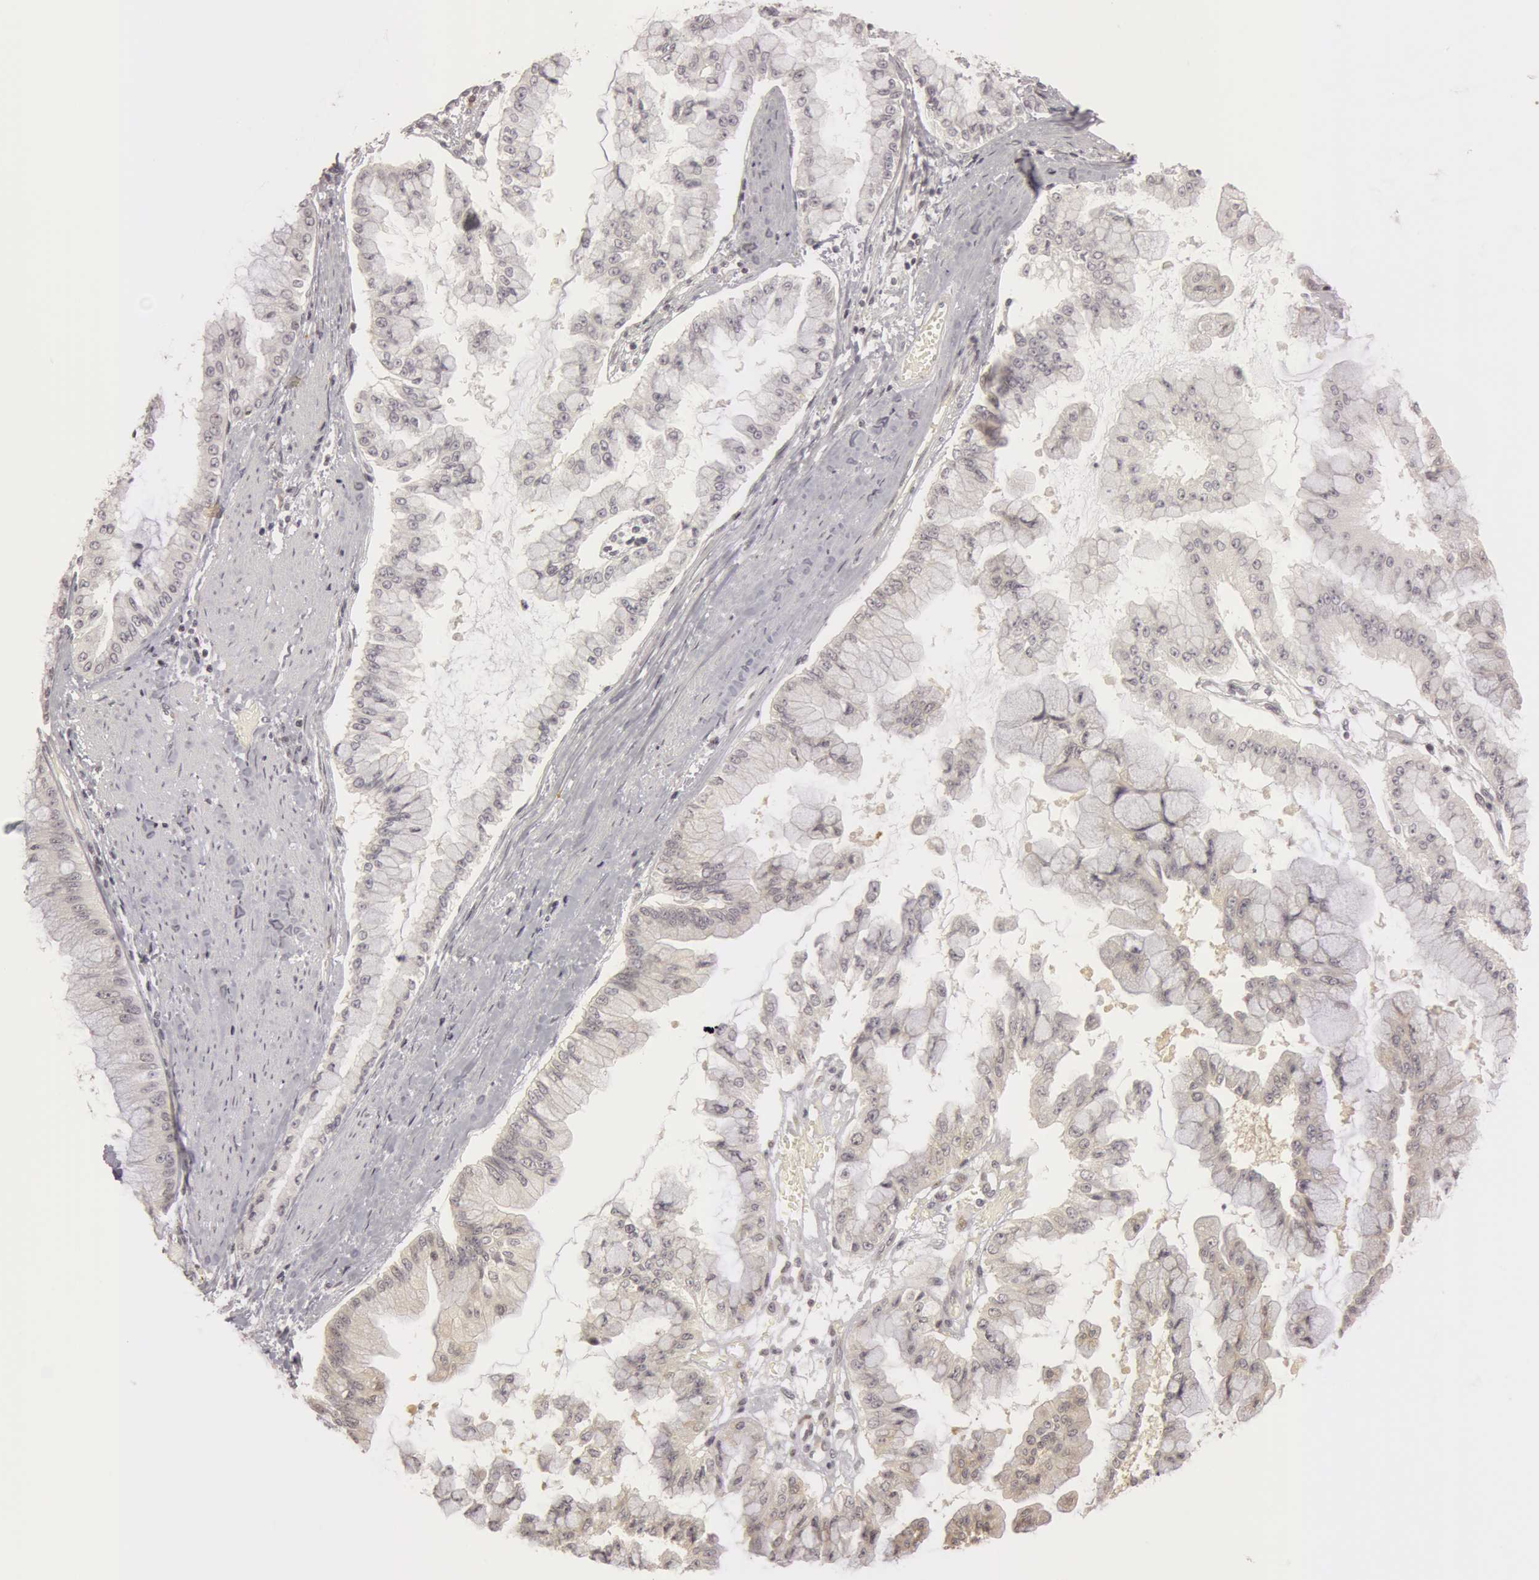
{"staining": {"intensity": "negative", "quantity": "none", "location": "none"}, "tissue": "liver cancer", "cell_type": "Tumor cells", "image_type": "cancer", "snomed": [{"axis": "morphology", "description": "Cholangiocarcinoma"}, {"axis": "topography", "description": "Liver"}], "caption": "The image displays no significant positivity in tumor cells of liver cancer.", "gene": "OASL", "patient": {"sex": "female", "age": 79}}